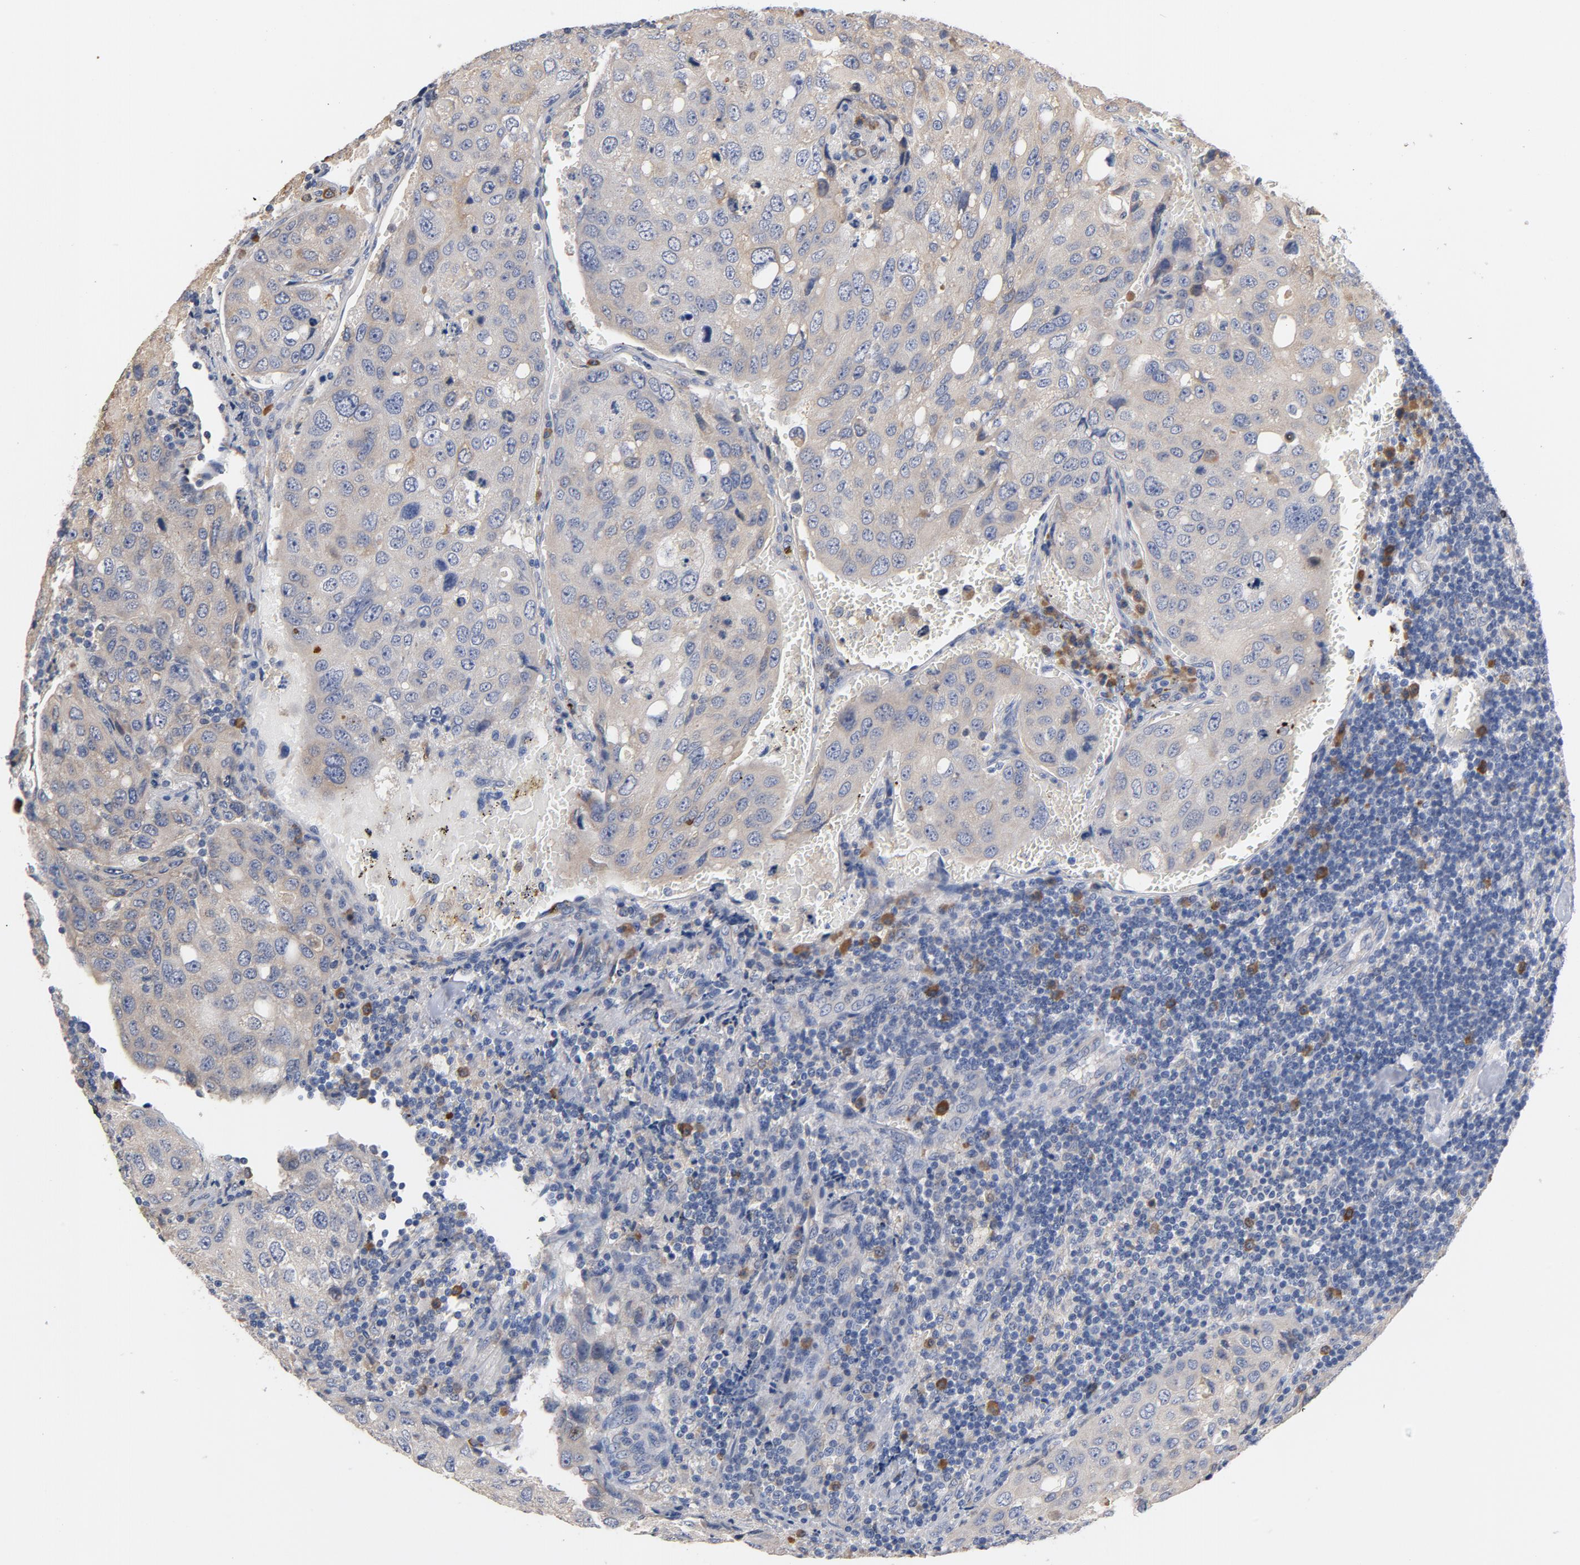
{"staining": {"intensity": "weak", "quantity": ">75%", "location": "cytoplasmic/membranous"}, "tissue": "urothelial cancer", "cell_type": "Tumor cells", "image_type": "cancer", "snomed": [{"axis": "morphology", "description": "Urothelial carcinoma, High grade"}, {"axis": "topography", "description": "Lymph node"}, {"axis": "topography", "description": "Urinary bladder"}], "caption": "Protein staining displays weak cytoplasmic/membranous positivity in about >75% of tumor cells in urothelial cancer. (brown staining indicates protein expression, while blue staining denotes nuclei).", "gene": "TLR4", "patient": {"sex": "male", "age": 51}}